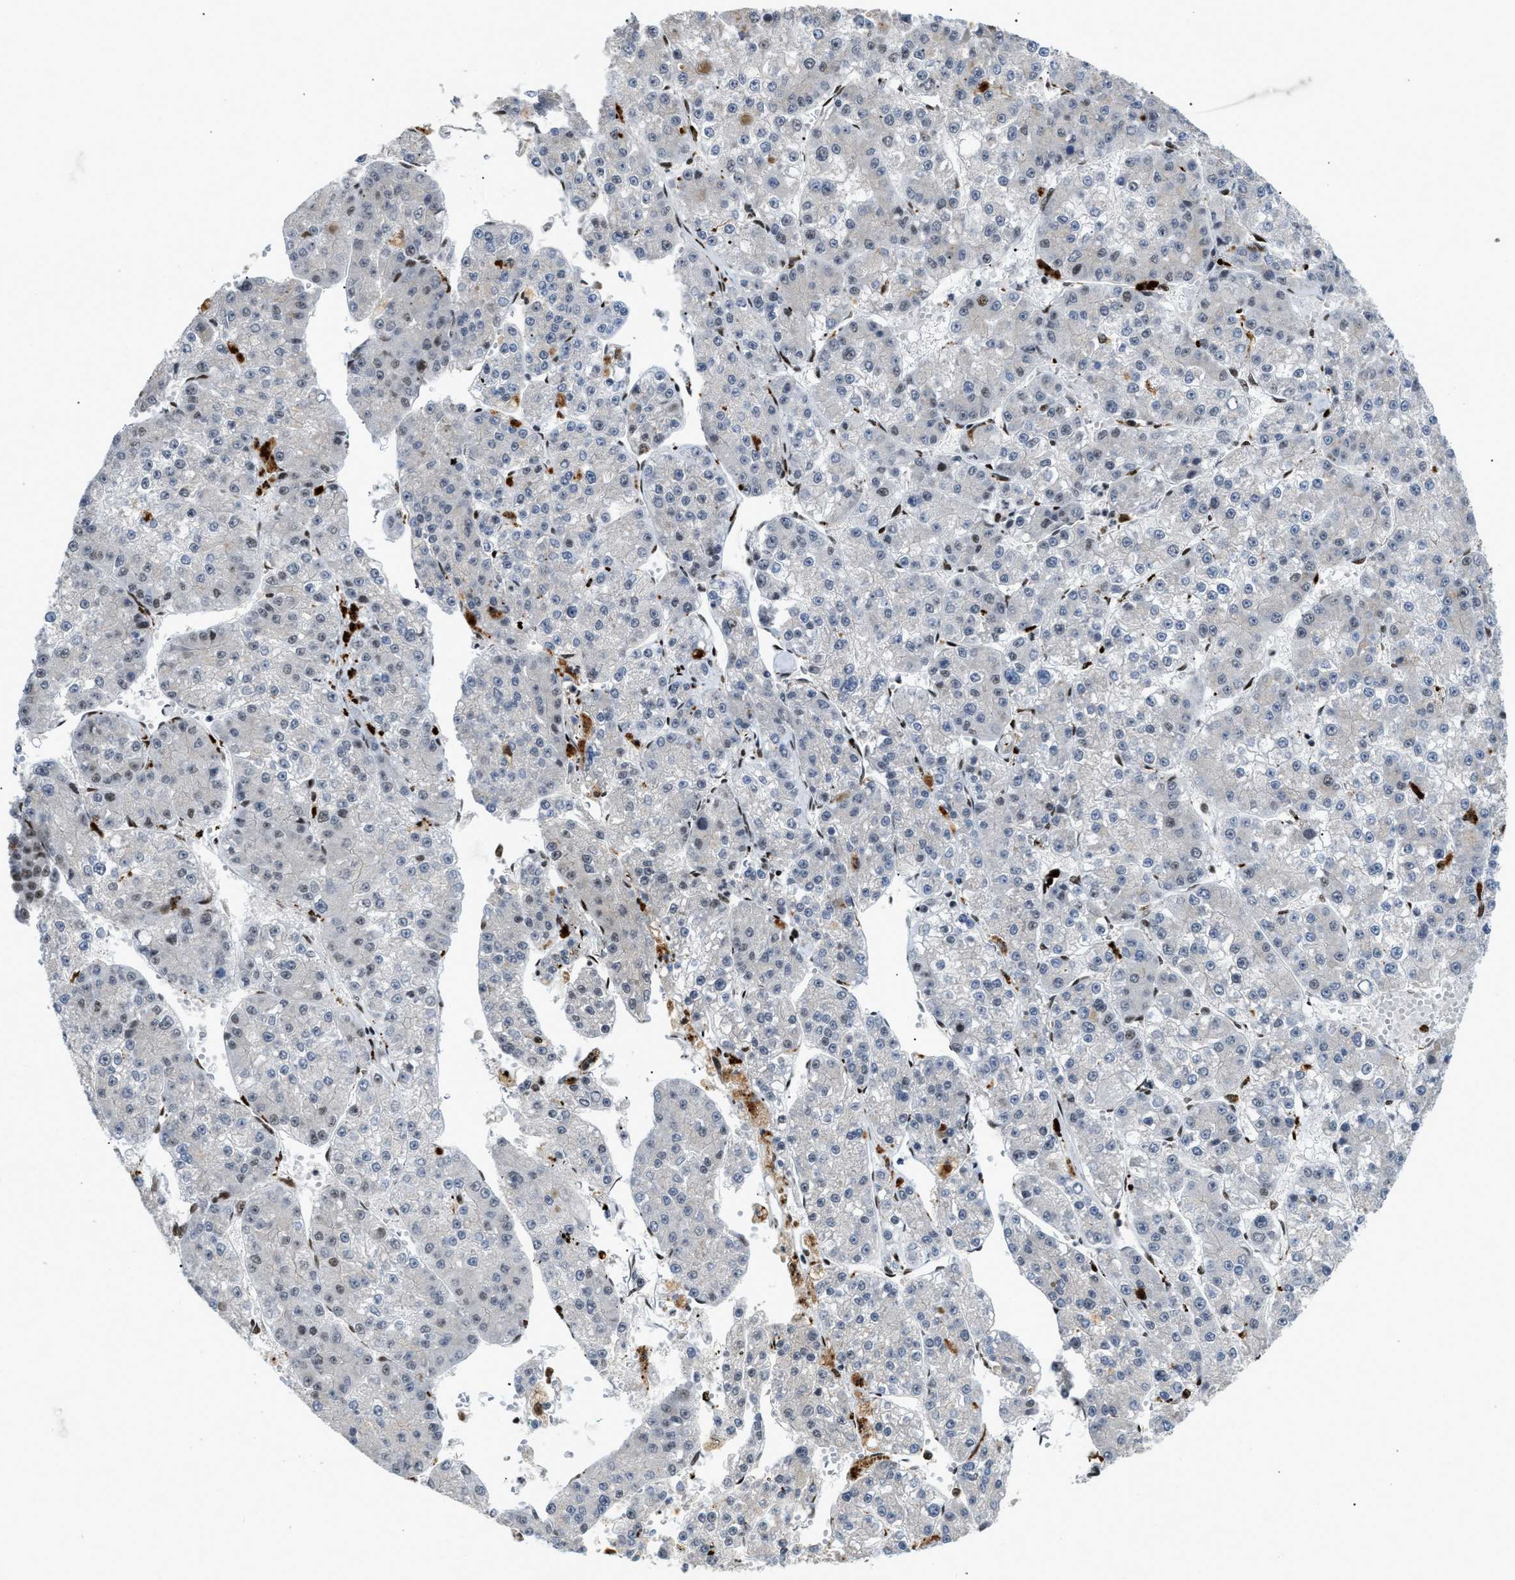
{"staining": {"intensity": "negative", "quantity": "none", "location": "none"}, "tissue": "liver cancer", "cell_type": "Tumor cells", "image_type": "cancer", "snomed": [{"axis": "morphology", "description": "Carcinoma, Hepatocellular, NOS"}, {"axis": "topography", "description": "Liver"}], "caption": "The photomicrograph displays no staining of tumor cells in liver cancer.", "gene": "NUMA1", "patient": {"sex": "female", "age": 73}}